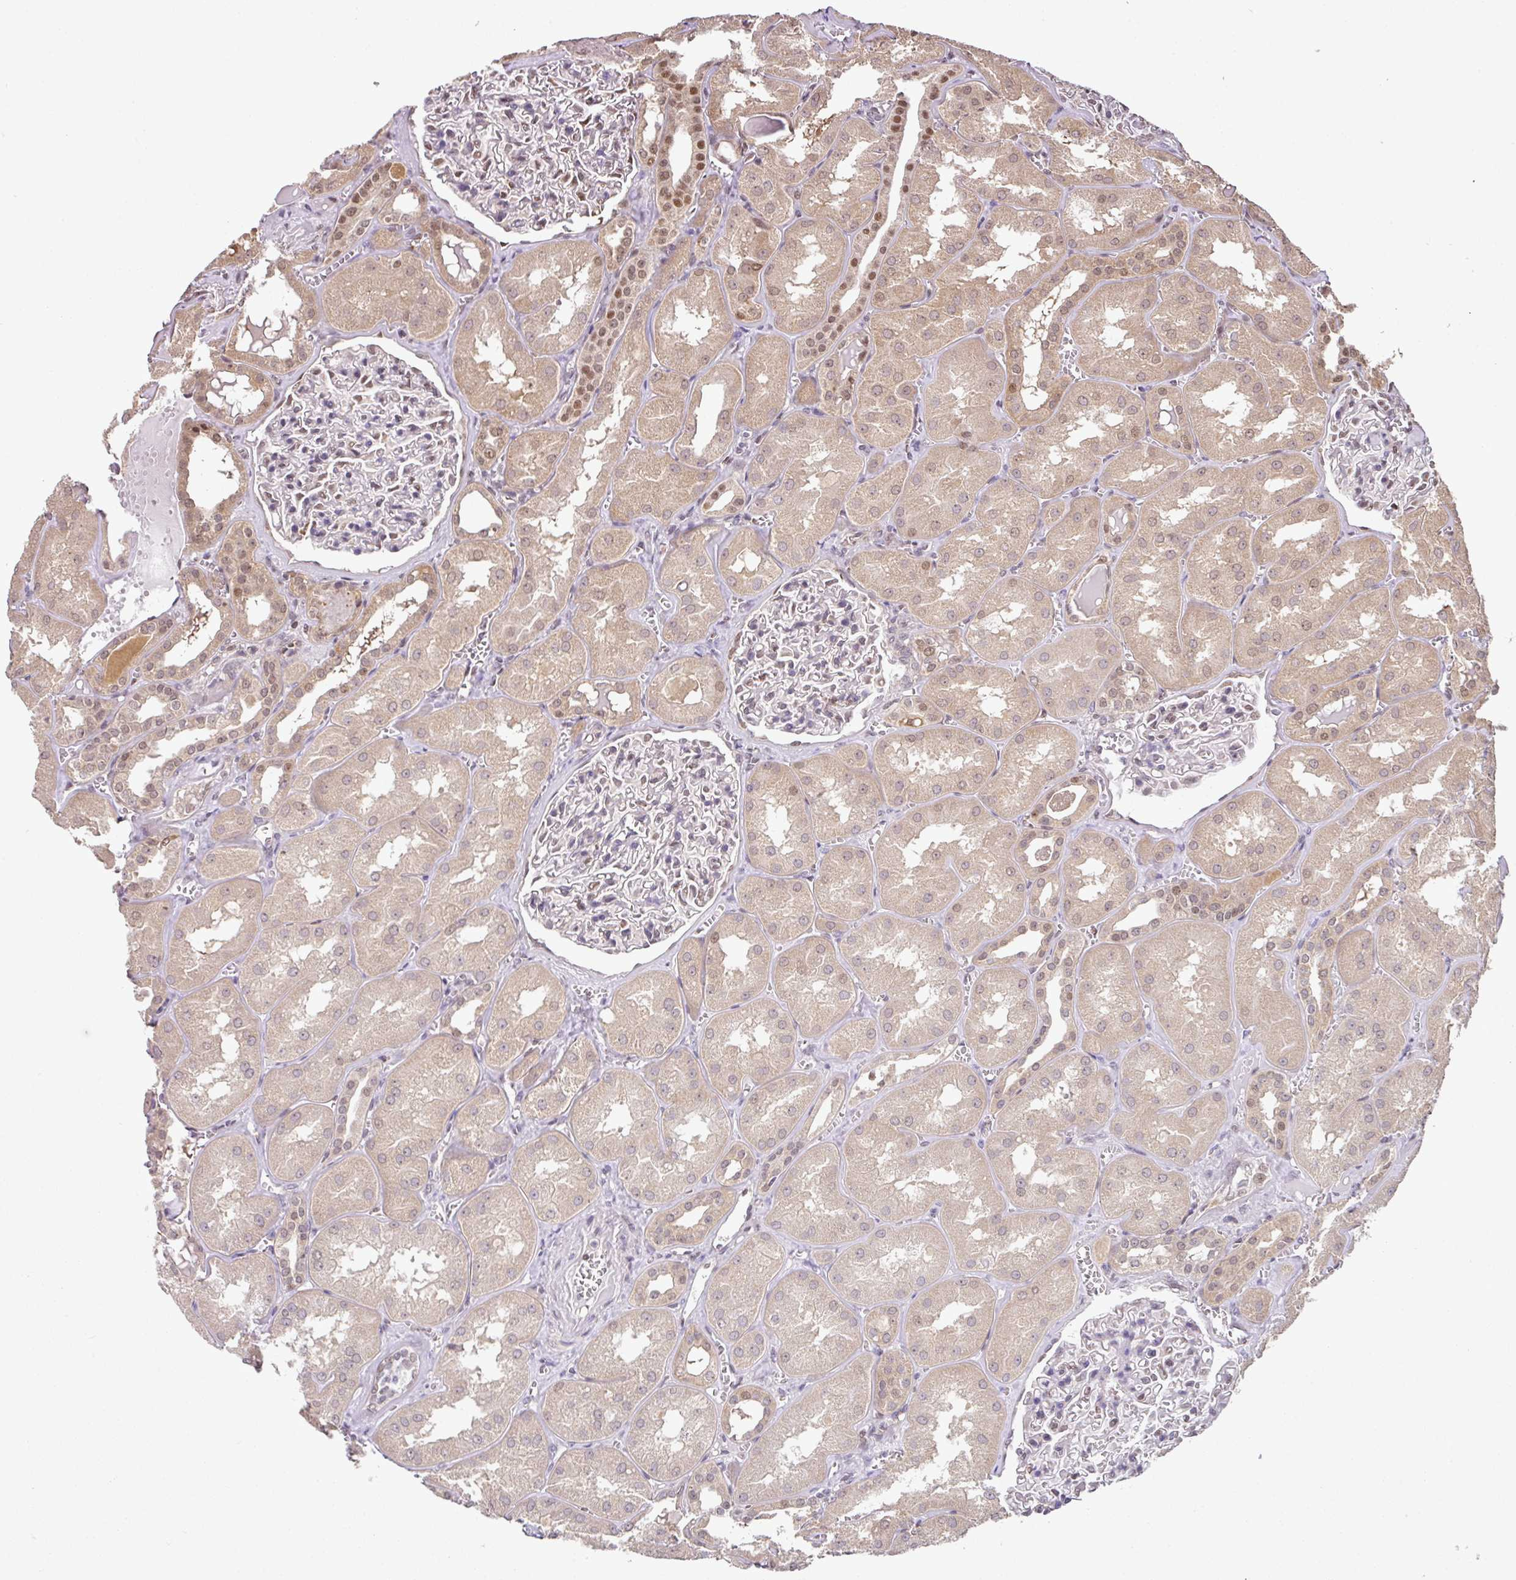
{"staining": {"intensity": "moderate", "quantity": "25%-75%", "location": "nuclear"}, "tissue": "kidney", "cell_type": "Cells in glomeruli", "image_type": "normal", "snomed": [{"axis": "morphology", "description": "Normal tissue, NOS"}, {"axis": "topography", "description": "Kidney"}], "caption": "Kidney stained with immunohistochemistry (IHC) demonstrates moderate nuclear staining in about 25%-75% of cells in glomeruli.", "gene": "PLK1", "patient": {"sex": "male", "age": 61}}